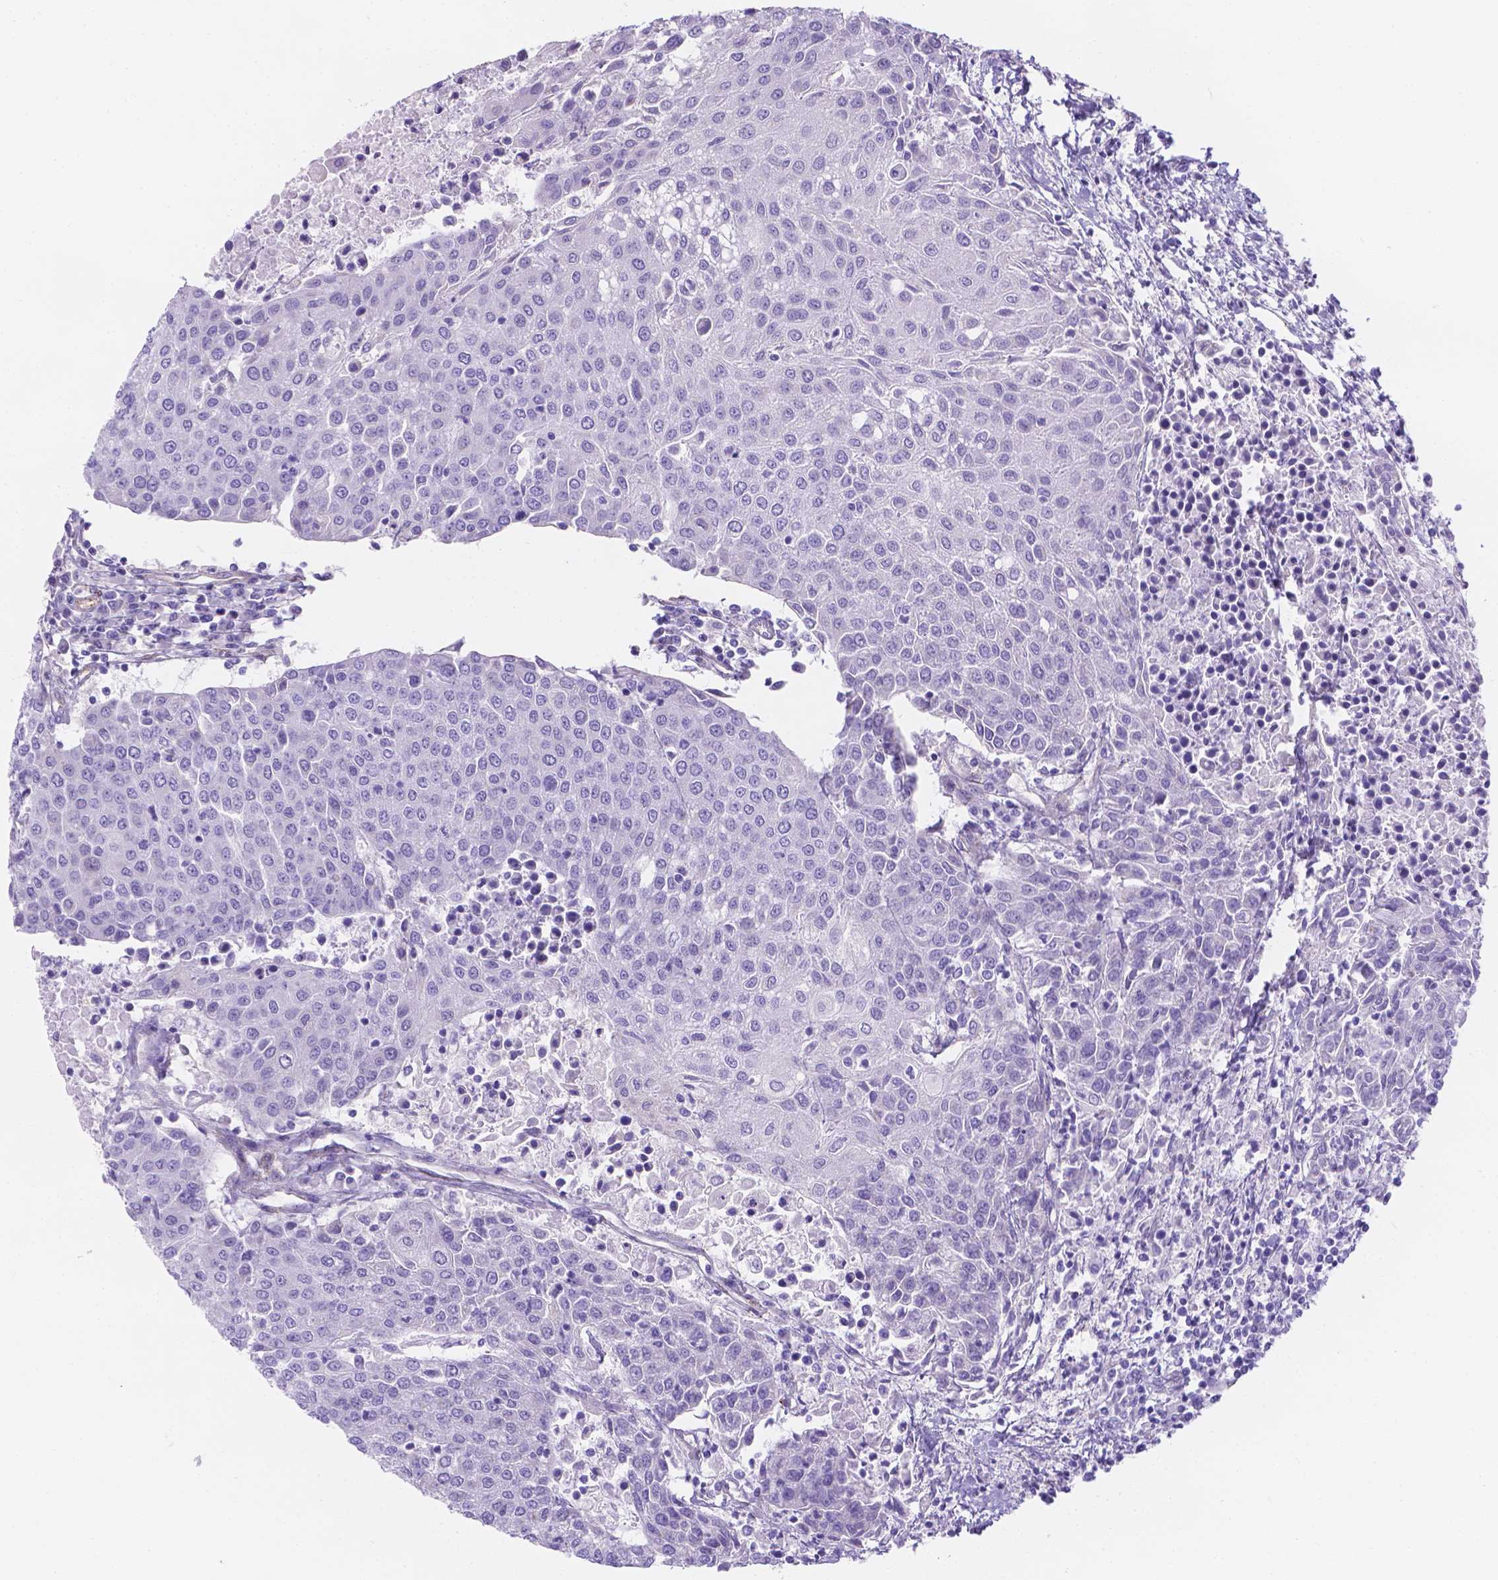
{"staining": {"intensity": "negative", "quantity": "none", "location": "none"}, "tissue": "urothelial cancer", "cell_type": "Tumor cells", "image_type": "cancer", "snomed": [{"axis": "morphology", "description": "Urothelial carcinoma, High grade"}, {"axis": "topography", "description": "Urinary bladder"}], "caption": "Immunohistochemical staining of urothelial cancer shows no significant staining in tumor cells.", "gene": "SLC40A1", "patient": {"sex": "female", "age": 85}}